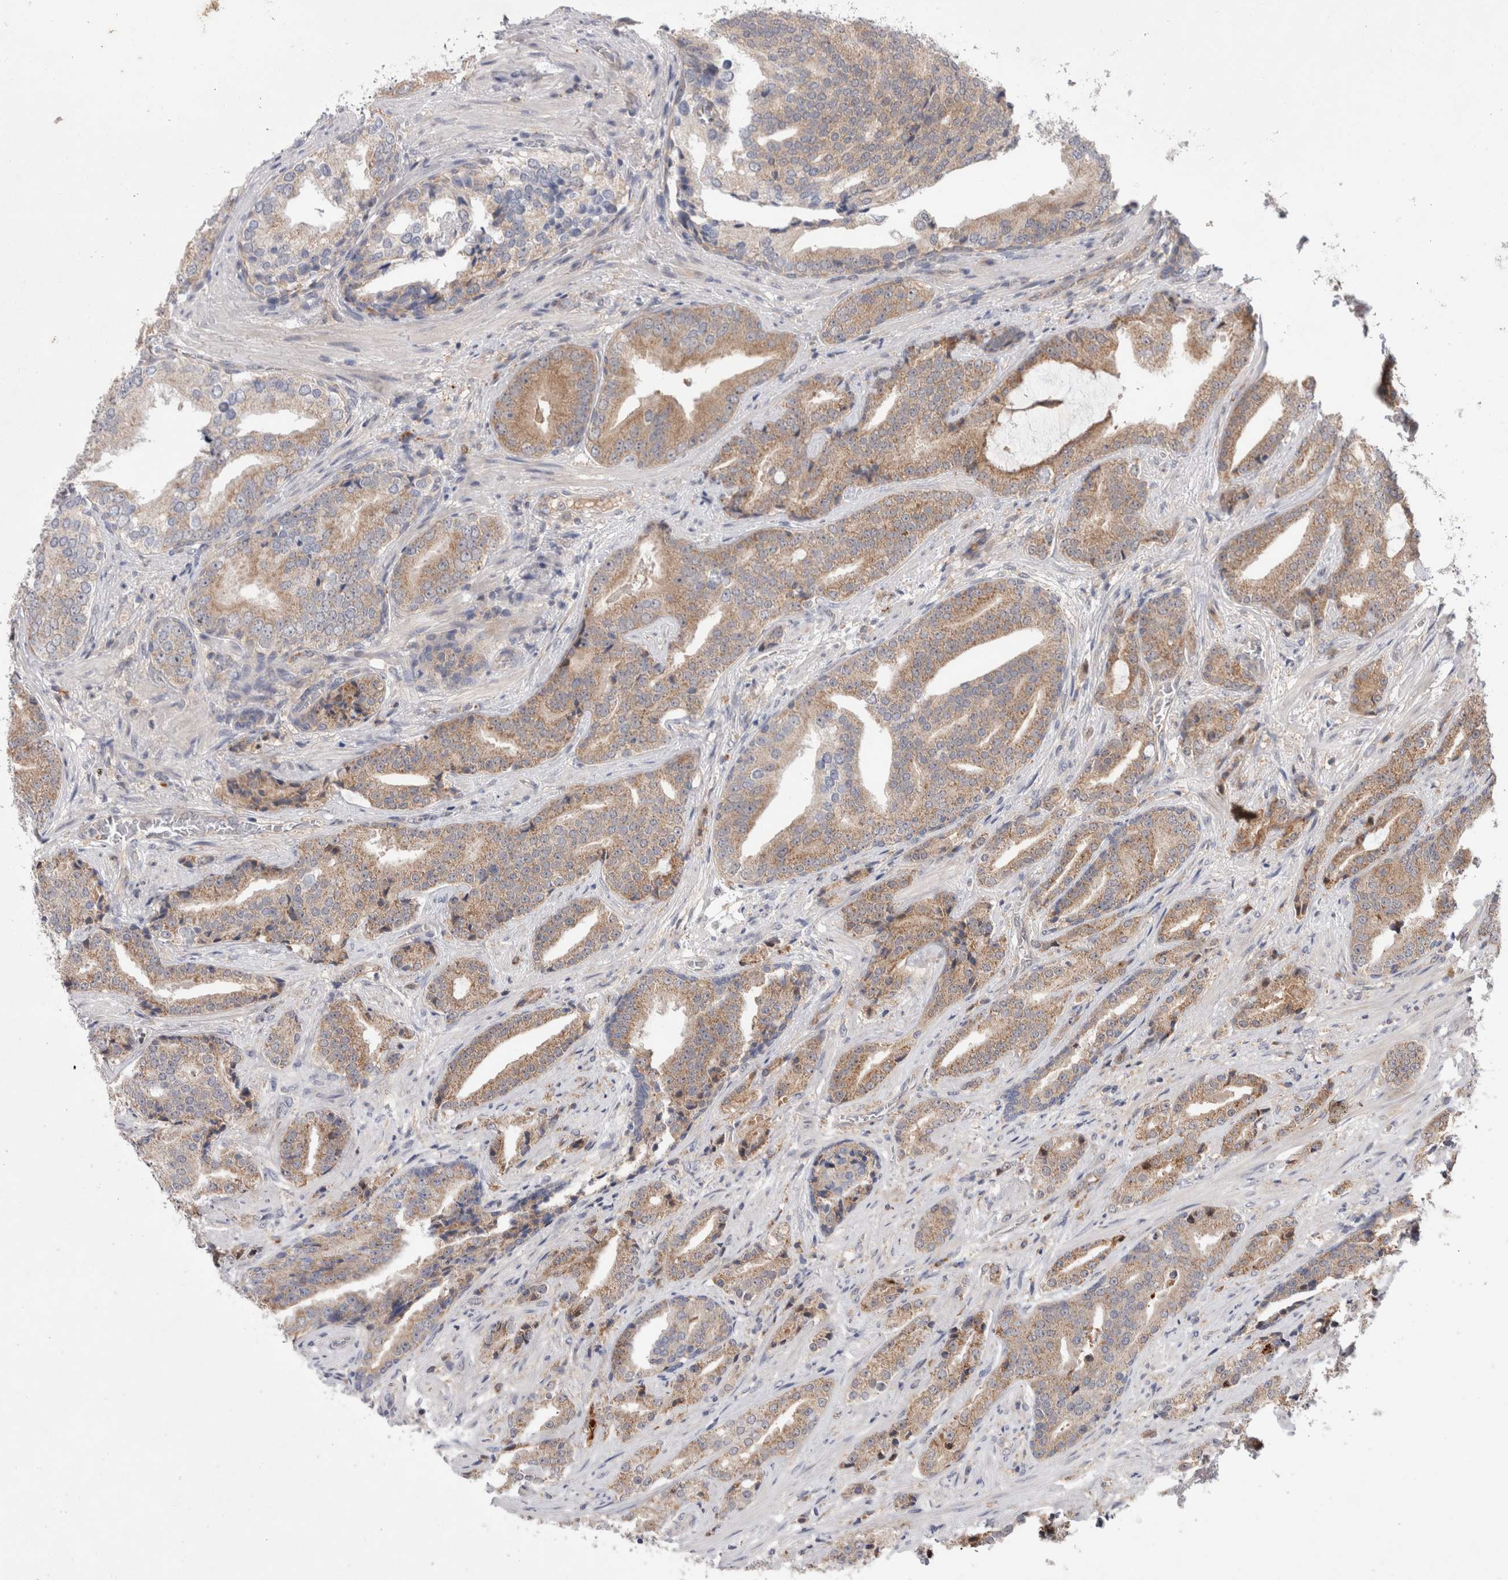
{"staining": {"intensity": "weak", "quantity": ">75%", "location": "cytoplasmic/membranous"}, "tissue": "prostate cancer", "cell_type": "Tumor cells", "image_type": "cancer", "snomed": [{"axis": "morphology", "description": "Adenocarcinoma, Low grade"}, {"axis": "topography", "description": "Prostate"}], "caption": "DAB (3,3'-diaminobenzidine) immunohistochemical staining of human adenocarcinoma (low-grade) (prostate) reveals weak cytoplasmic/membranous protein positivity in about >75% of tumor cells. The protein is stained brown, and the nuclei are stained in blue (DAB IHC with brightfield microscopy, high magnification).", "gene": "MRPL37", "patient": {"sex": "male", "age": 67}}